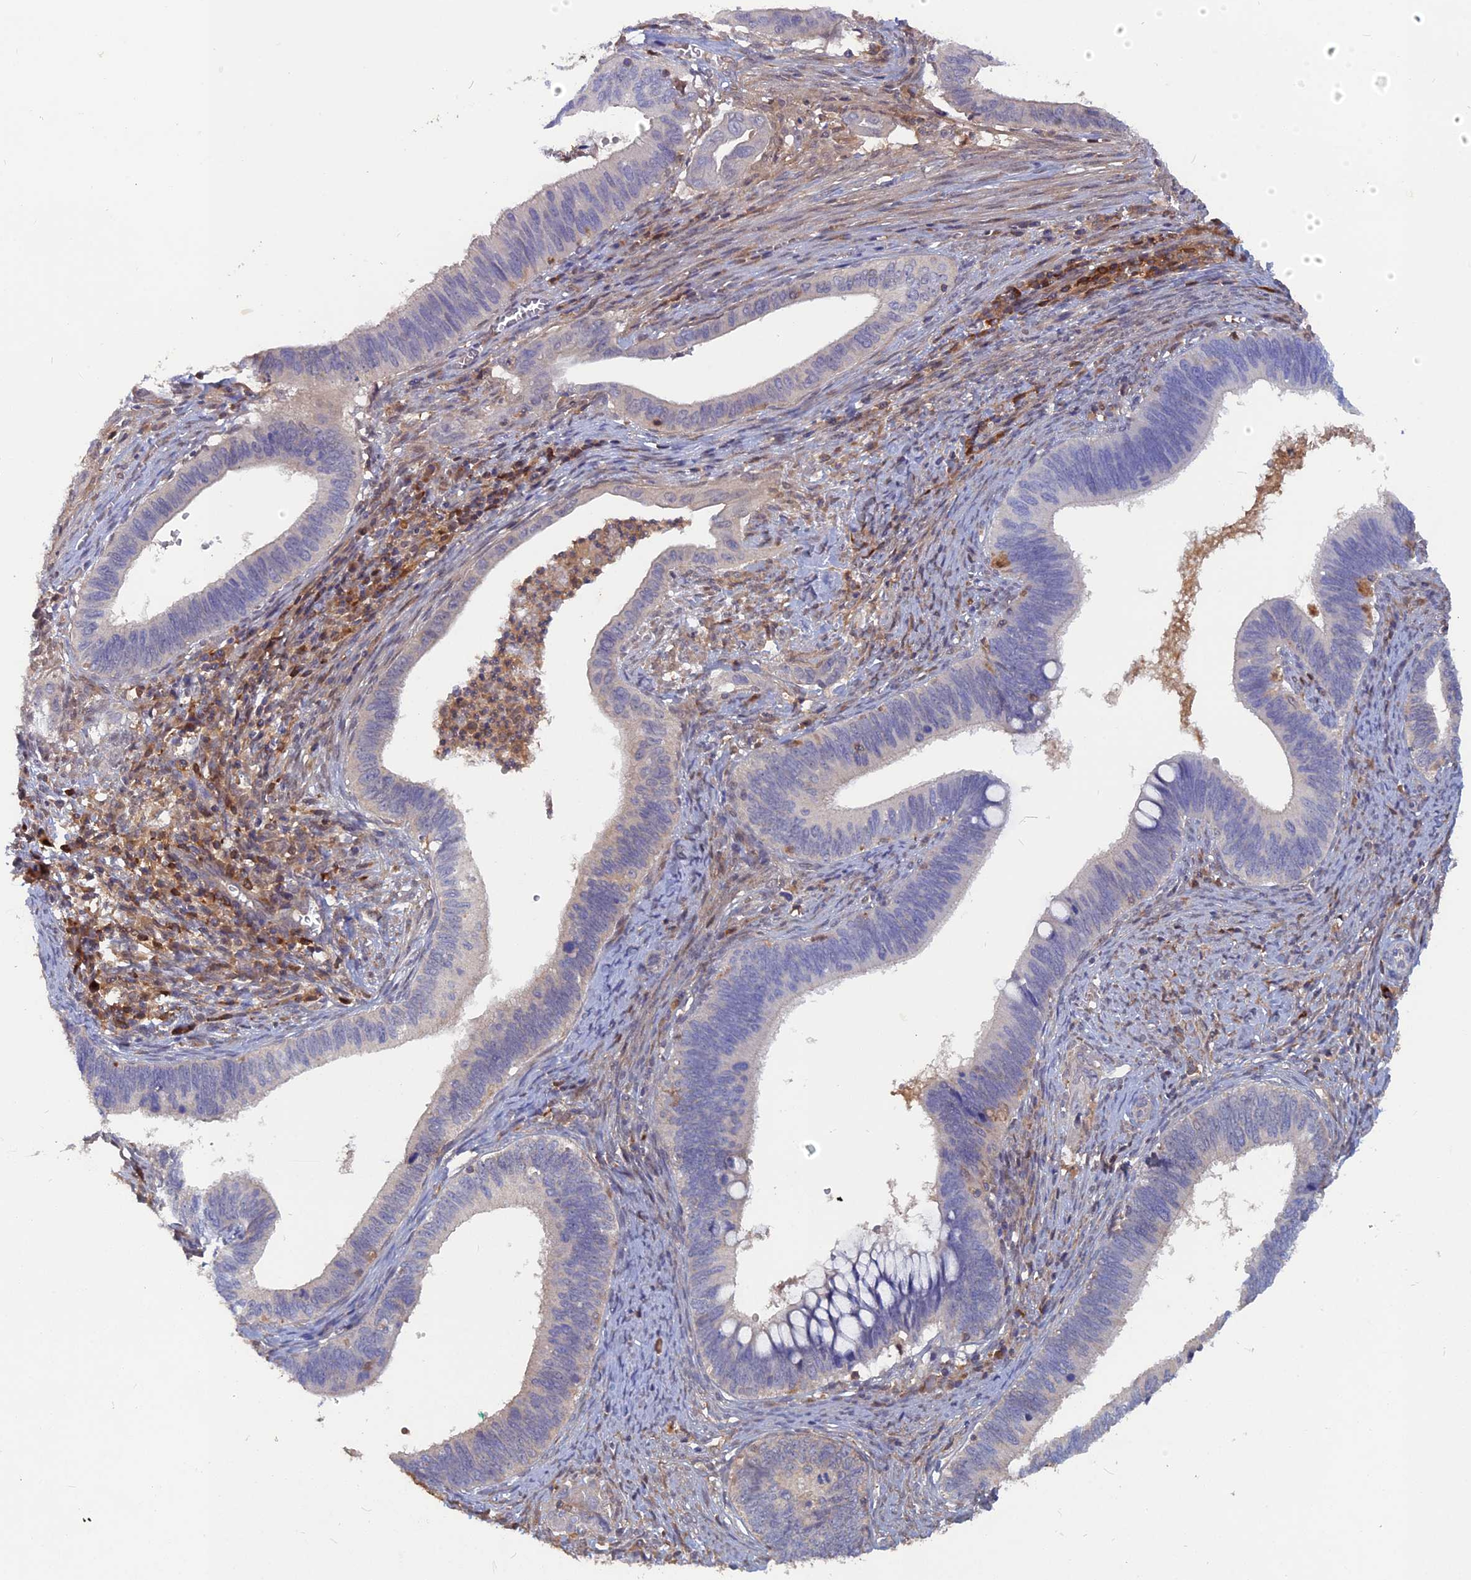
{"staining": {"intensity": "negative", "quantity": "none", "location": "none"}, "tissue": "cervical cancer", "cell_type": "Tumor cells", "image_type": "cancer", "snomed": [{"axis": "morphology", "description": "Adenocarcinoma, NOS"}, {"axis": "topography", "description": "Cervix"}], "caption": "The immunohistochemistry (IHC) histopathology image has no significant staining in tumor cells of cervical adenocarcinoma tissue.", "gene": "BLVRA", "patient": {"sex": "female", "age": 42}}